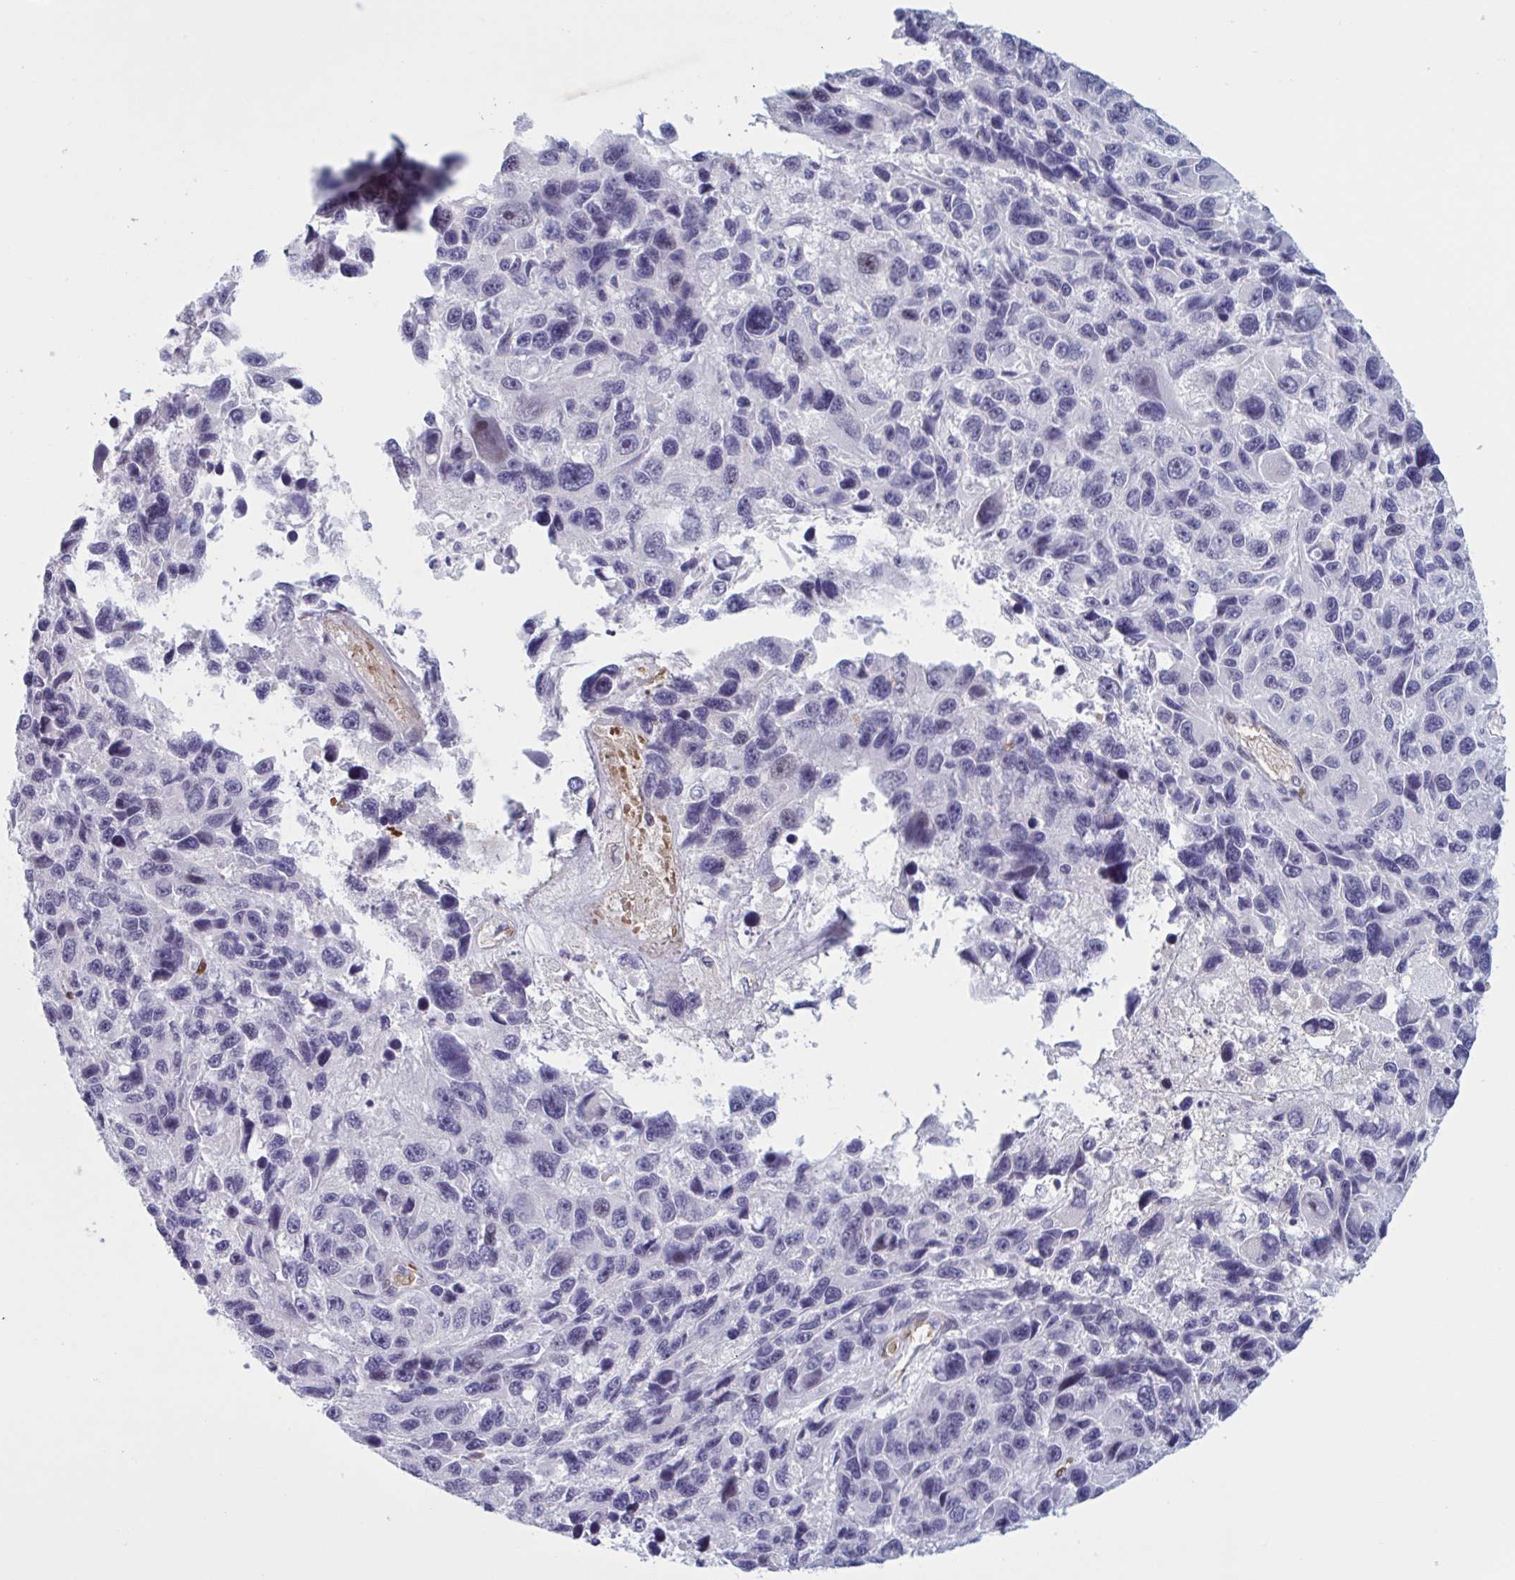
{"staining": {"intensity": "negative", "quantity": "none", "location": "none"}, "tissue": "melanoma", "cell_type": "Tumor cells", "image_type": "cancer", "snomed": [{"axis": "morphology", "description": "Malignant melanoma, NOS"}, {"axis": "topography", "description": "Skin"}], "caption": "High power microscopy image of an immunohistochemistry image of malignant melanoma, revealing no significant positivity in tumor cells.", "gene": "HSD11B2", "patient": {"sex": "male", "age": 53}}